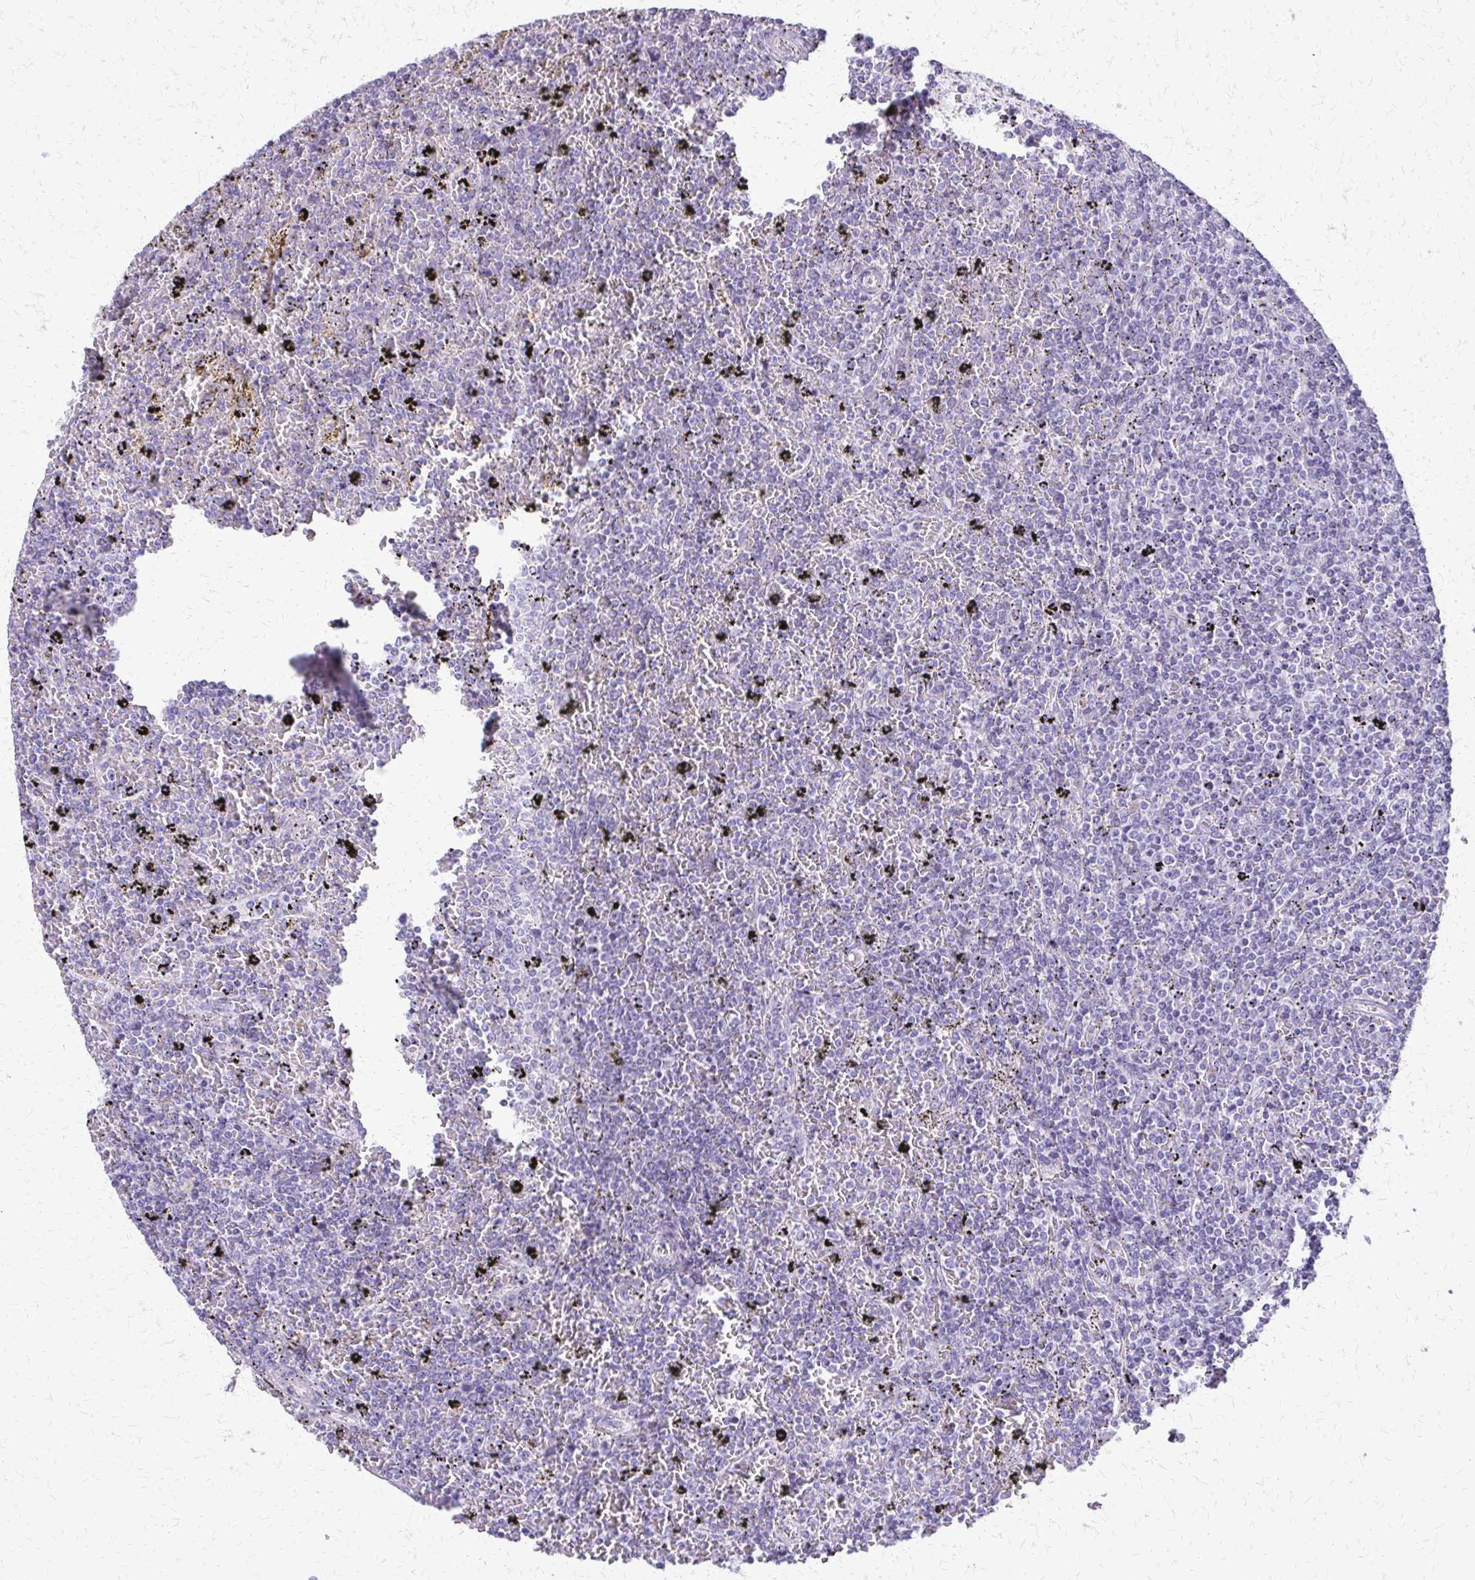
{"staining": {"intensity": "negative", "quantity": "none", "location": "none"}, "tissue": "lymphoma", "cell_type": "Tumor cells", "image_type": "cancer", "snomed": [{"axis": "morphology", "description": "Malignant lymphoma, non-Hodgkin's type, Low grade"}, {"axis": "topography", "description": "Spleen"}], "caption": "Immunohistochemistry image of neoplastic tissue: lymphoma stained with DAB (3,3'-diaminobenzidine) reveals no significant protein positivity in tumor cells. The staining was performed using DAB (3,3'-diaminobenzidine) to visualize the protein expression in brown, while the nuclei were stained in blue with hematoxylin (Magnification: 20x).", "gene": "FAM162B", "patient": {"sex": "female", "age": 77}}